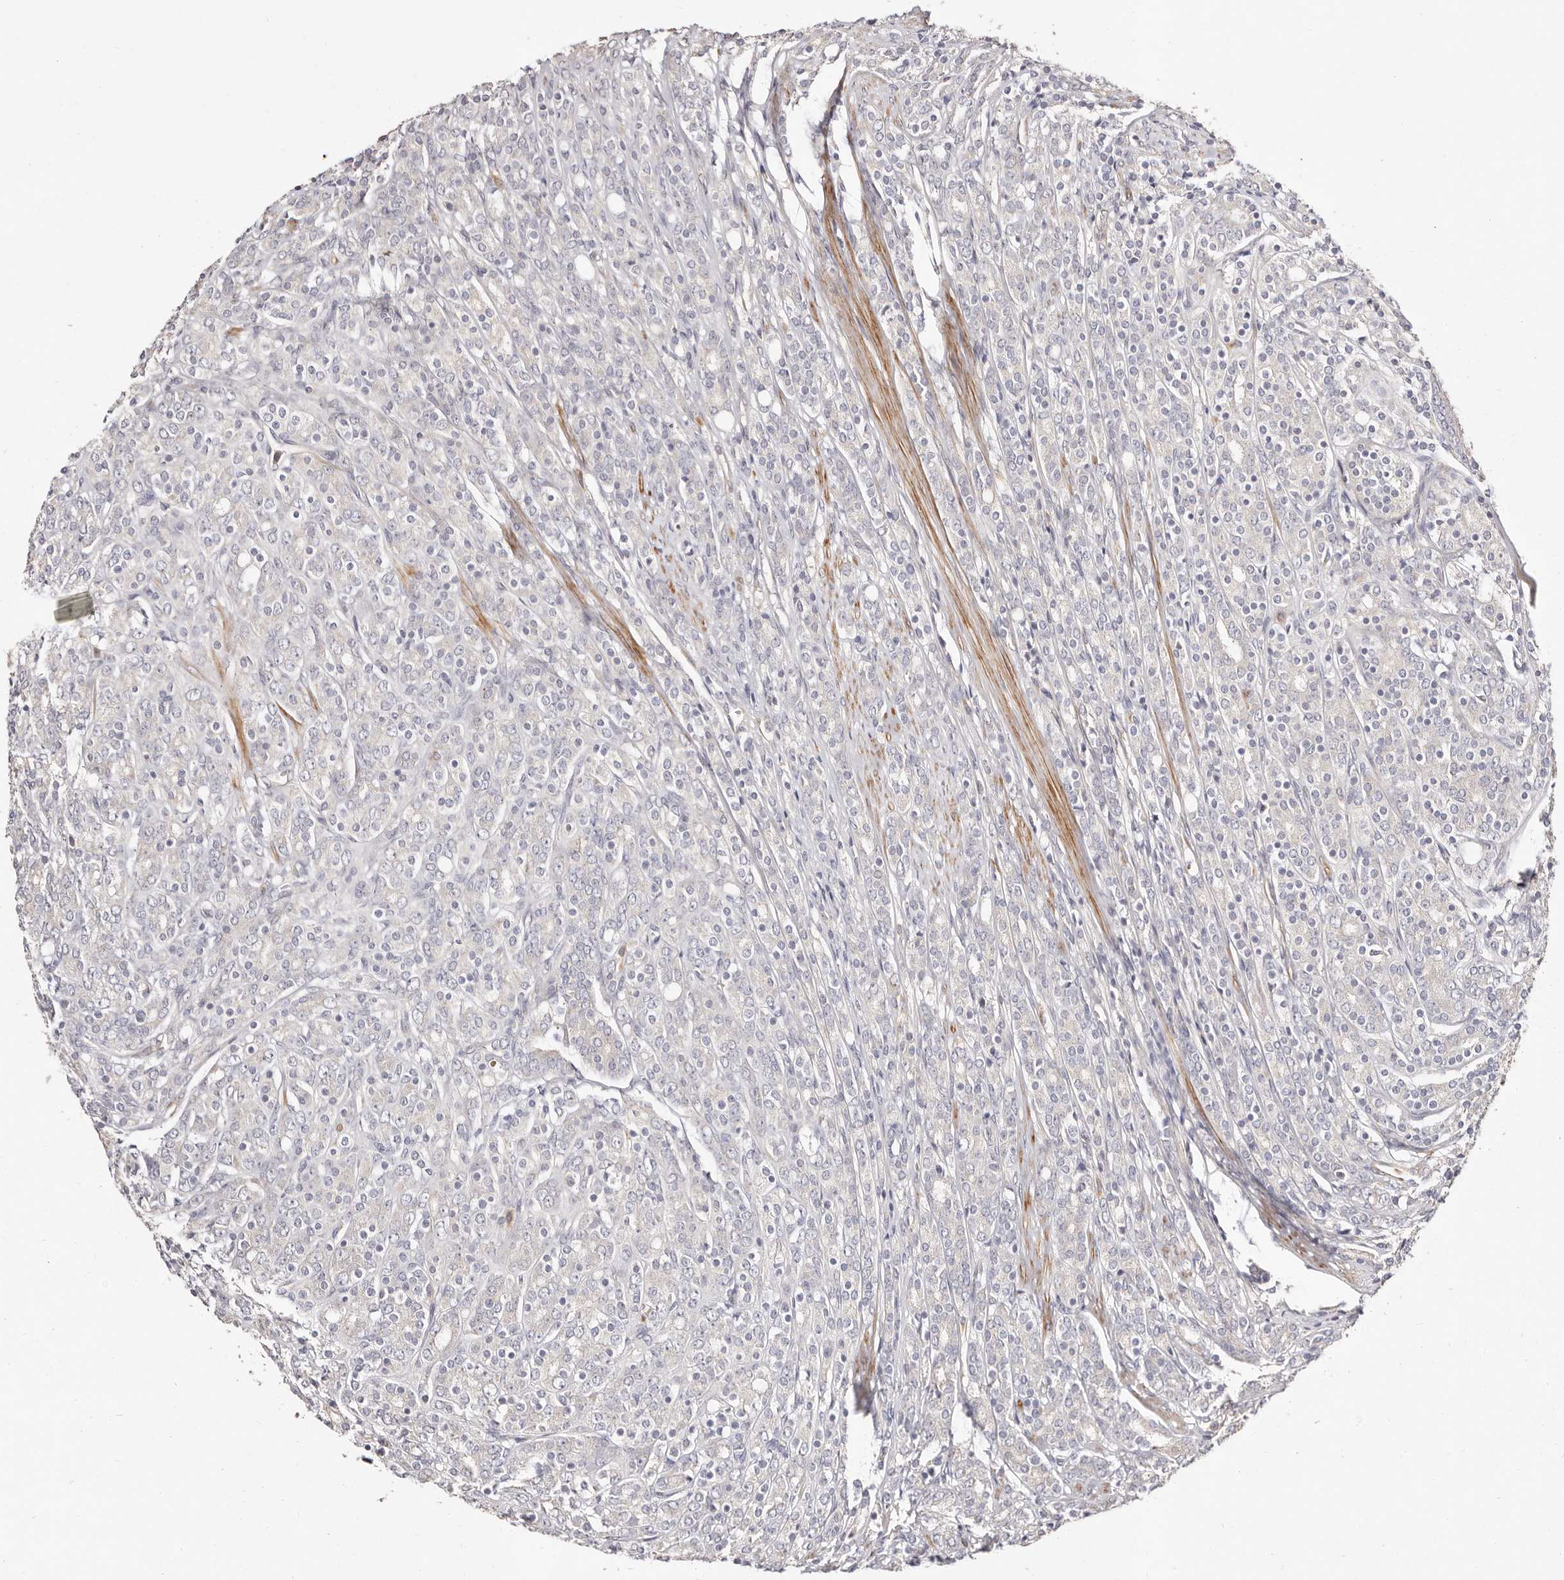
{"staining": {"intensity": "negative", "quantity": "none", "location": "none"}, "tissue": "prostate cancer", "cell_type": "Tumor cells", "image_type": "cancer", "snomed": [{"axis": "morphology", "description": "Adenocarcinoma, High grade"}, {"axis": "topography", "description": "Prostate"}], "caption": "High power microscopy histopathology image of an IHC micrograph of high-grade adenocarcinoma (prostate), revealing no significant expression in tumor cells.", "gene": "MAPK1", "patient": {"sex": "male", "age": 62}}